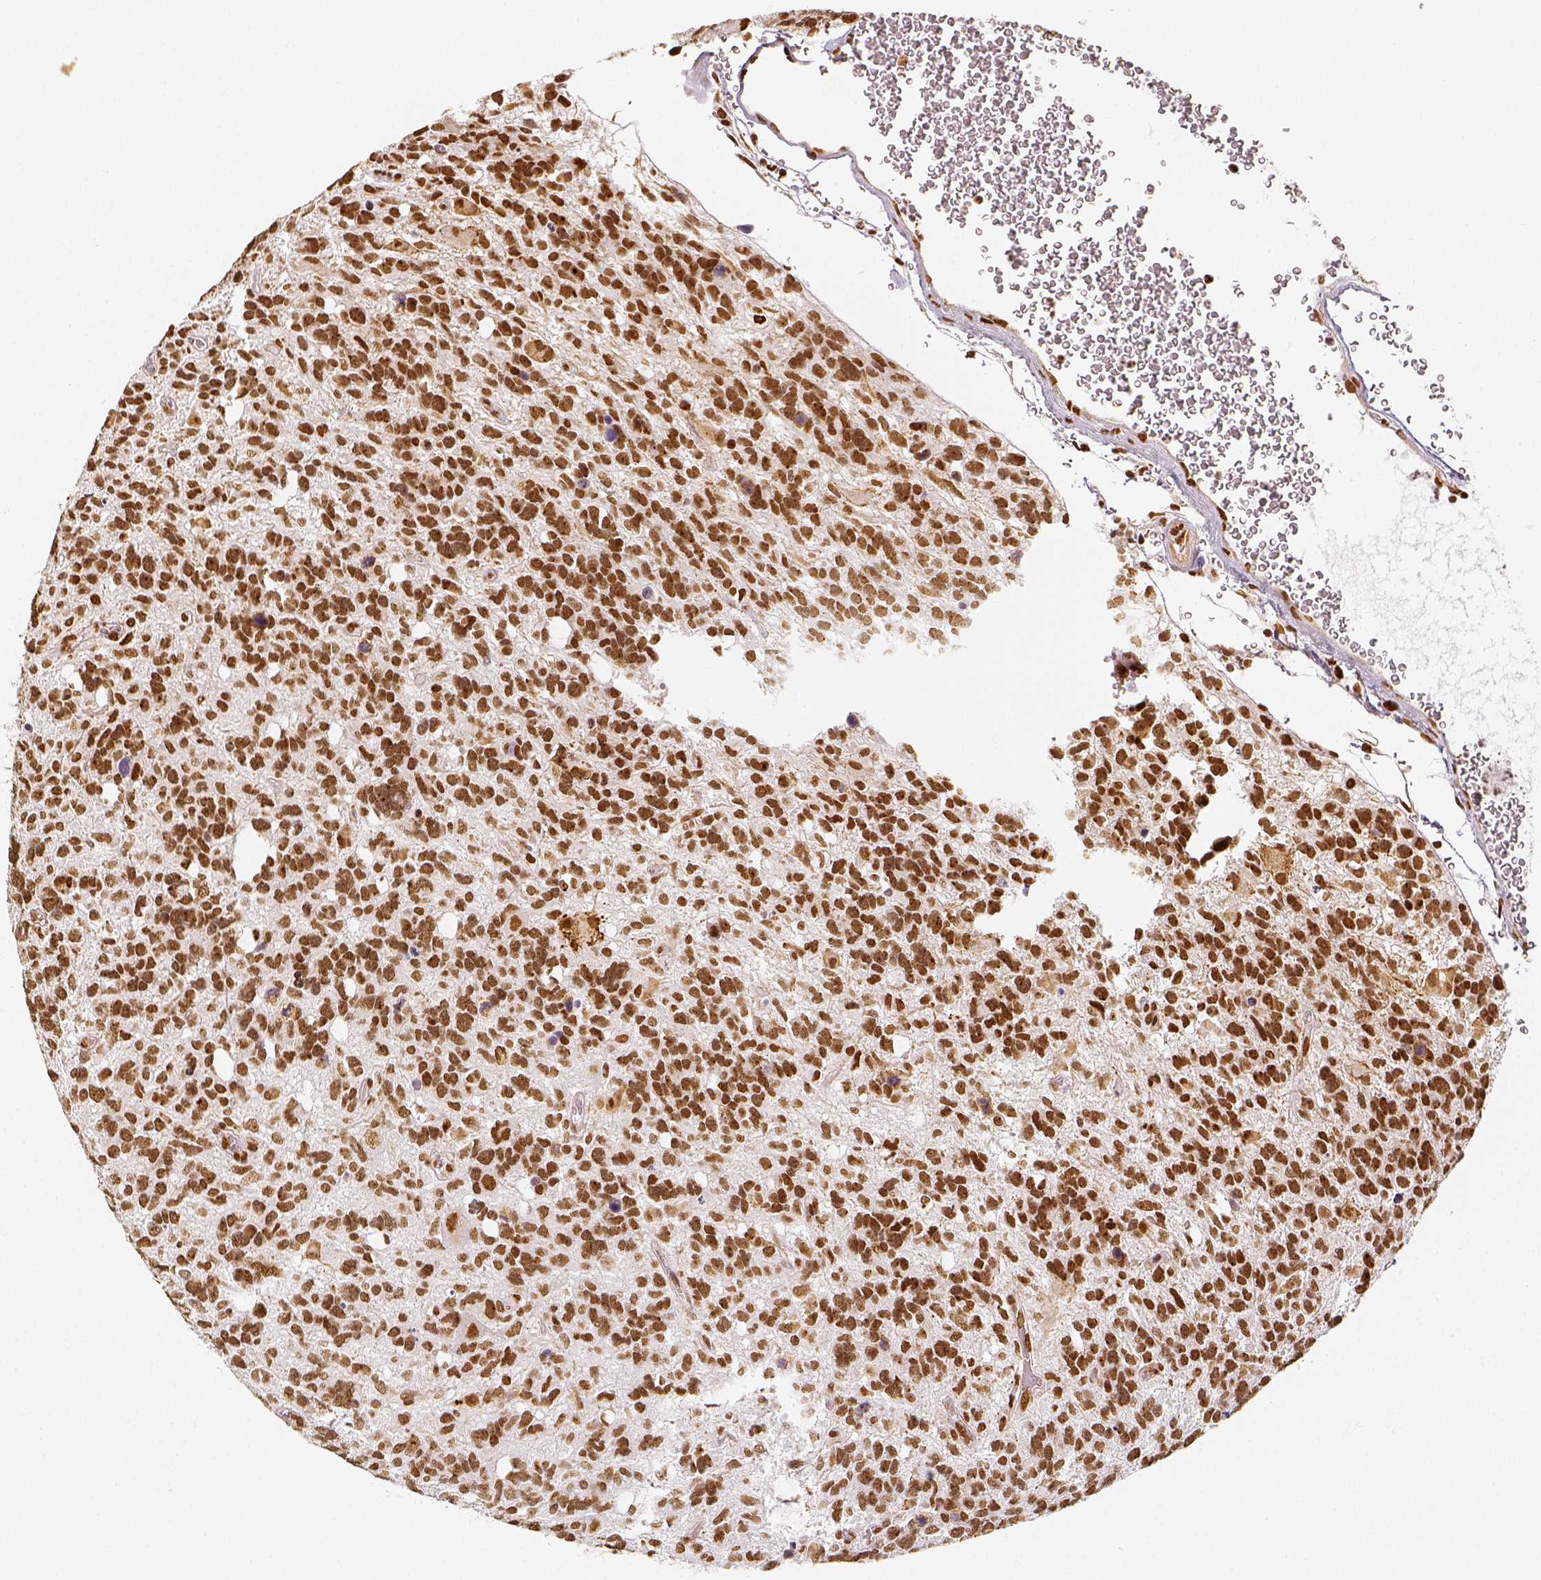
{"staining": {"intensity": "moderate", "quantity": ">75%", "location": "nuclear"}, "tissue": "glioma", "cell_type": "Tumor cells", "image_type": "cancer", "snomed": [{"axis": "morphology", "description": "Glioma, malignant, High grade"}, {"axis": "topography", "description": "Brain"}], "caption": "Immunohistochemical staining of human glioma reveals medium levels of moderate nuclear expression in approximately >75% of tumor cells.", "gene": "KDM5B", "patient": {"sex": "male", "age": 49}}